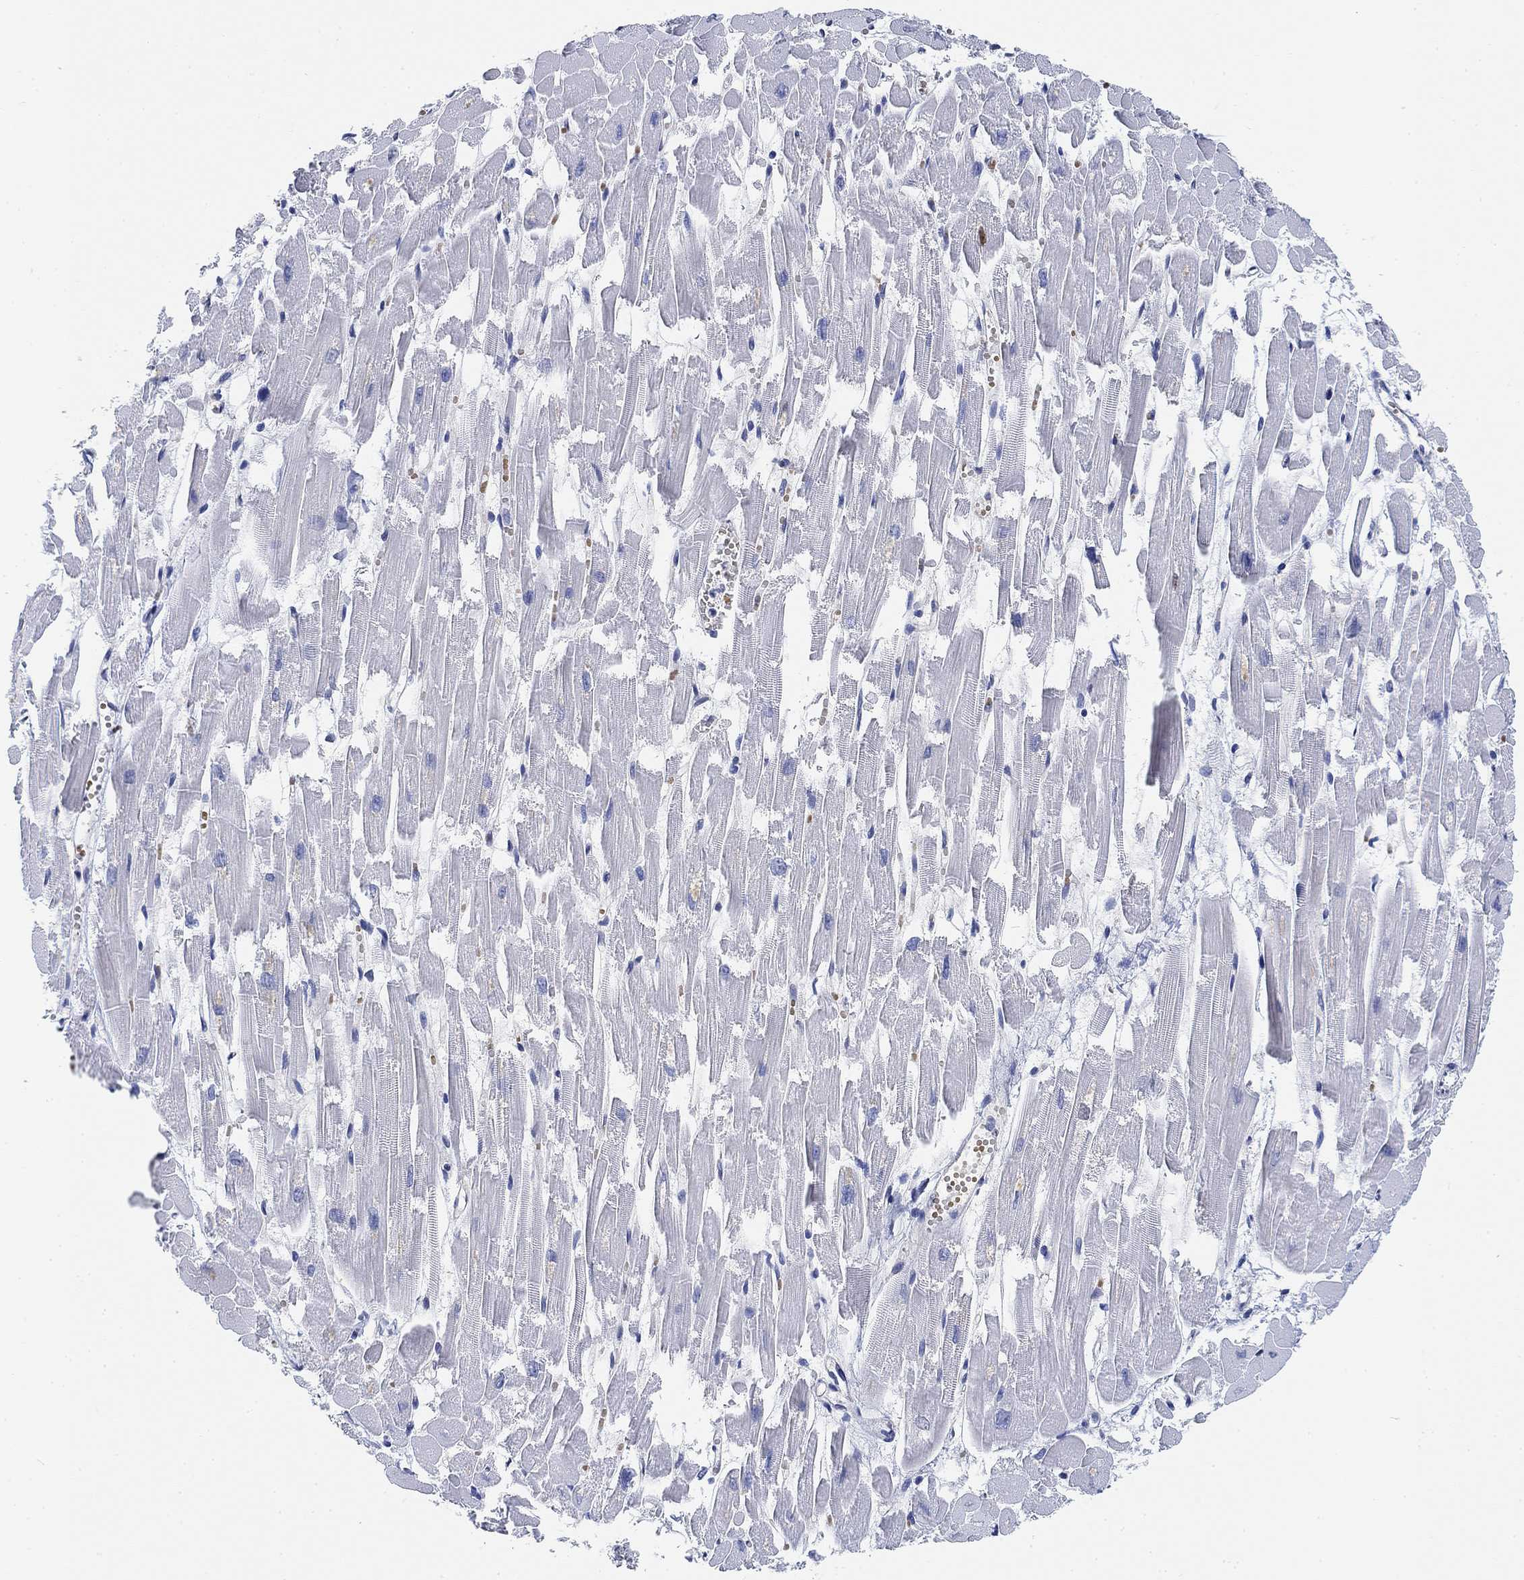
{"staining": {"intensity": "negative", "quantity": "none", "location": "none"}, "tissue": "heart muscle", "cell_type": "Cardiomyocytes", "image_type": "normal", "snomed": [{"axis": "morphology", "description": "Normal tissue, NOS"}, {"axis": "topography", "description": "Heart"}], "caption": "High magnification brightfield microscopy of normal heart muscle stained with DAB (brown) and counterstained with hematoxylin (blue): cardiomyocytes show no significant expression.", "gene": "PAX6", "patient": {"sex": "female", "age": 52}}